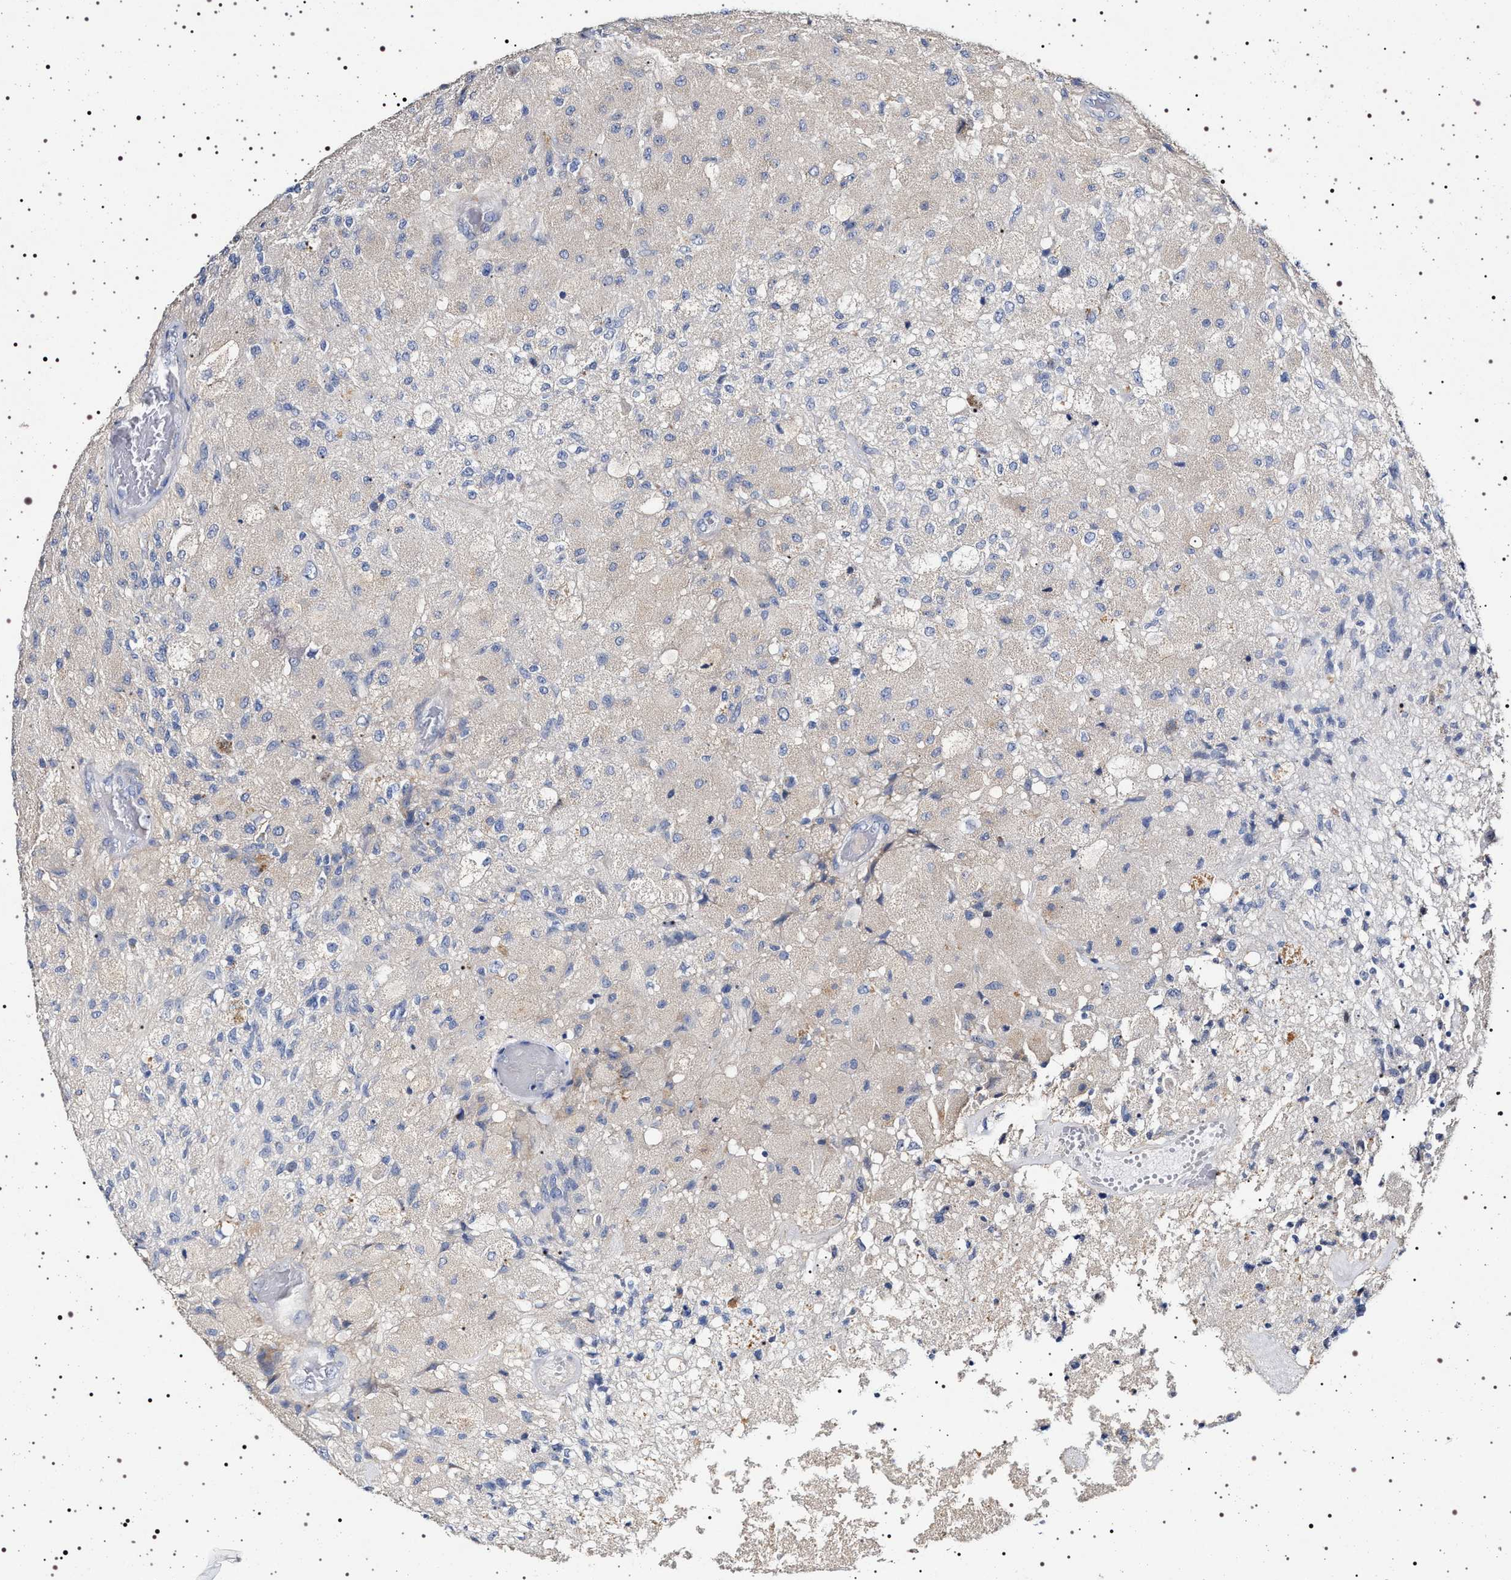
{"staining": {"intensity": "negative", "quantity": "none", "location": "none"}, "tissue": "glioma", "cell_type": "Tumor cells", "image_type": "cancer", "snomed": [{"axis": "morphology", "description": "Normal tissue, NOS"}, {"axis": "morphology", "description": "Glioma, malignant, High grade"}, {"axis": "topography", "description": "Cerebral cortex"}], "caption": "Micrograph shows no significant protein positivity in tumor cells of glioma.", "gene": "NAALADL2", "patient": {"sex": "male", "age": 77}}